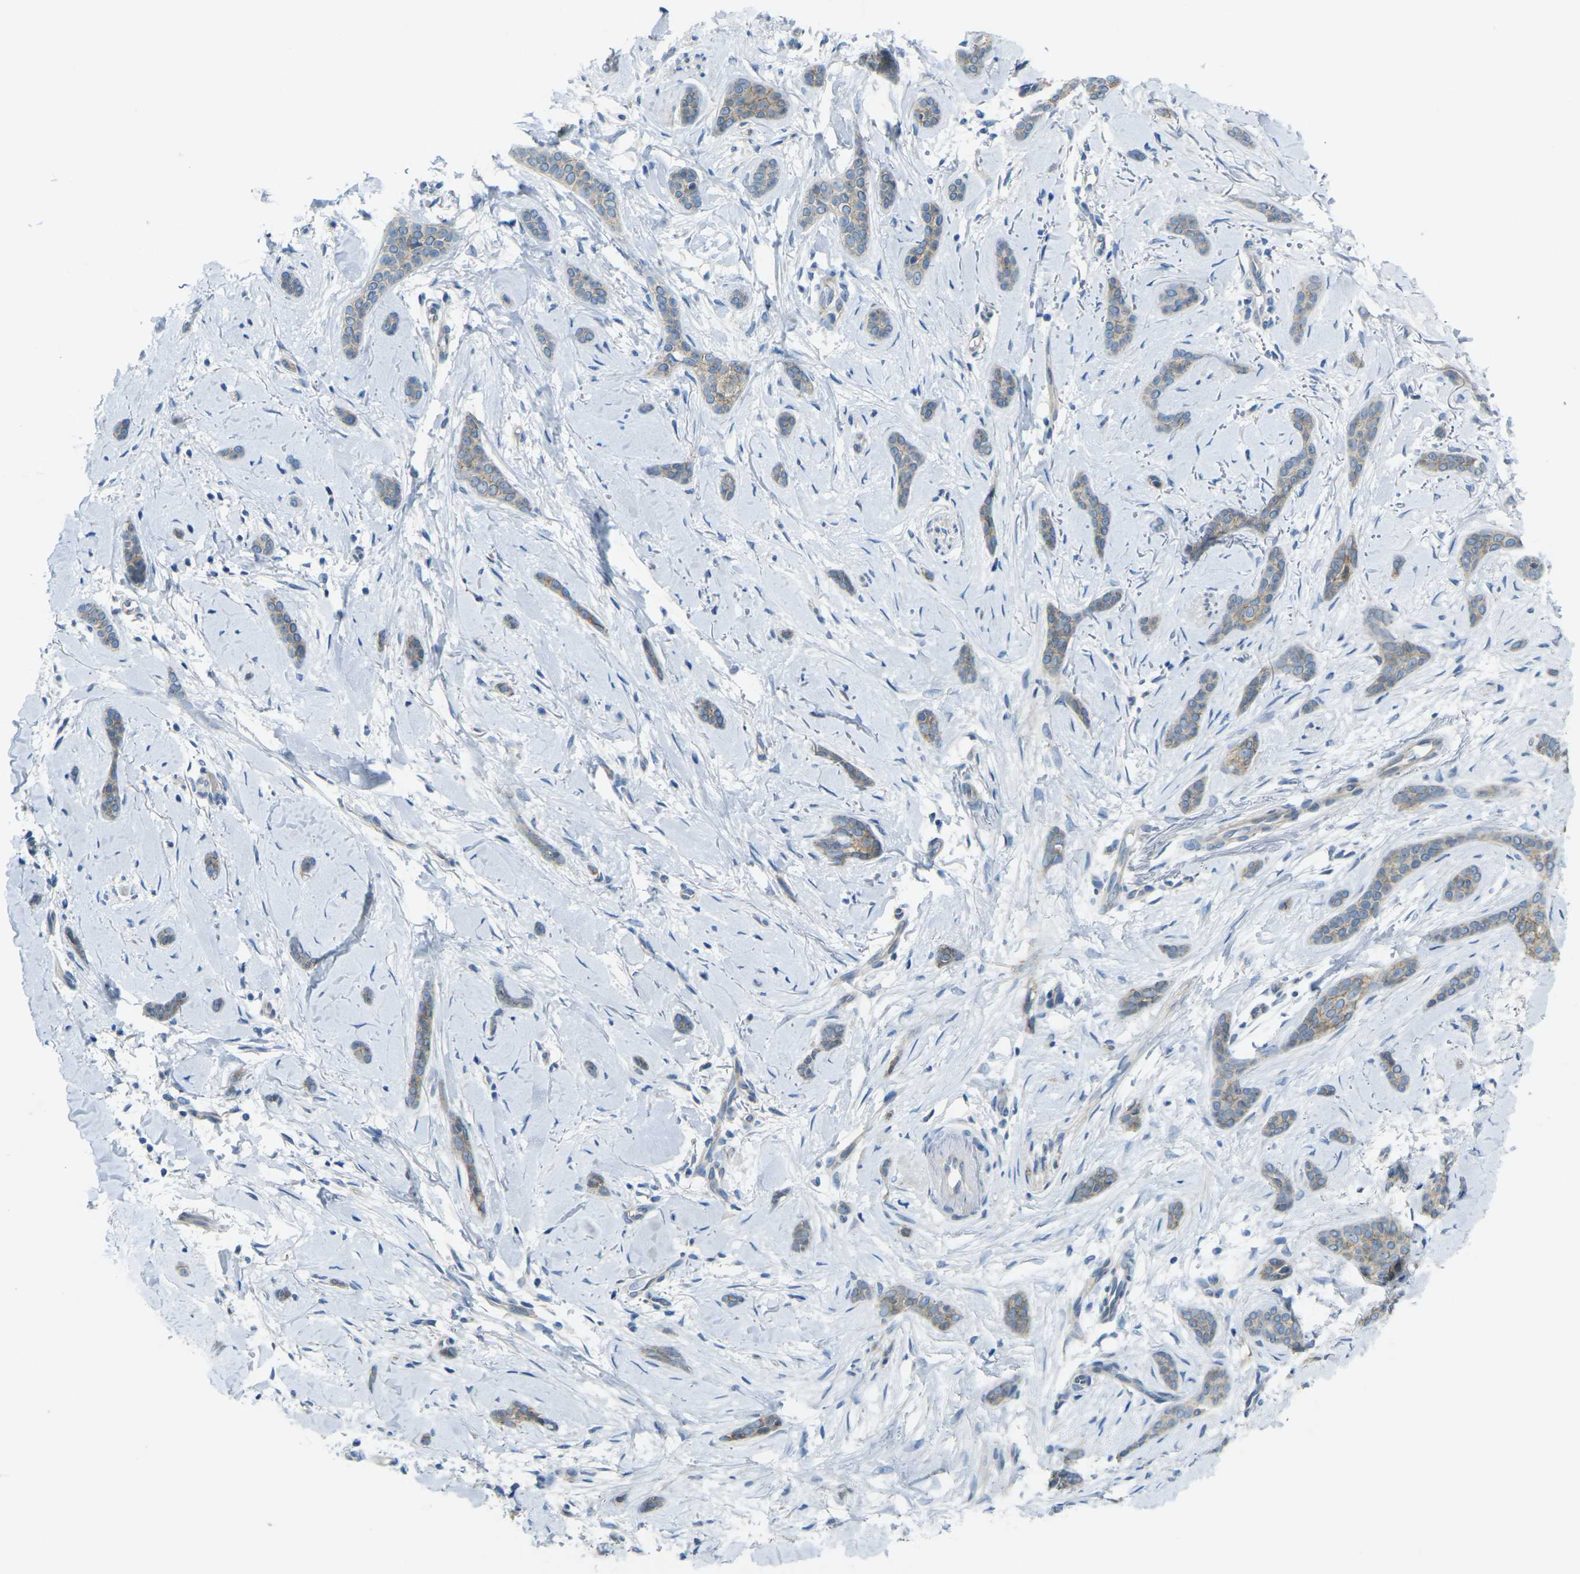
{"staining": {"intensity": "weak", "quantity": "25%-75%", "location": "cytoplasmic/membranous"}, "tissue": "skin cancer", "cell_type": "Tumor cells", "image_type": "cancer", "snomed": [{"axis": "morphology", "description": "Basal cell carcinoma"}, {"axis": "morphology", "description": "Adnexal tumor, benign"}, {"axis": "topography", "description": "Skin"}], "caption": "Skin benign adnexal tumor stained with a protein marker displays weak staining in tumor cells.", "gene": "RHBDD1", "patient": {"sex": "female", "age": 42}}